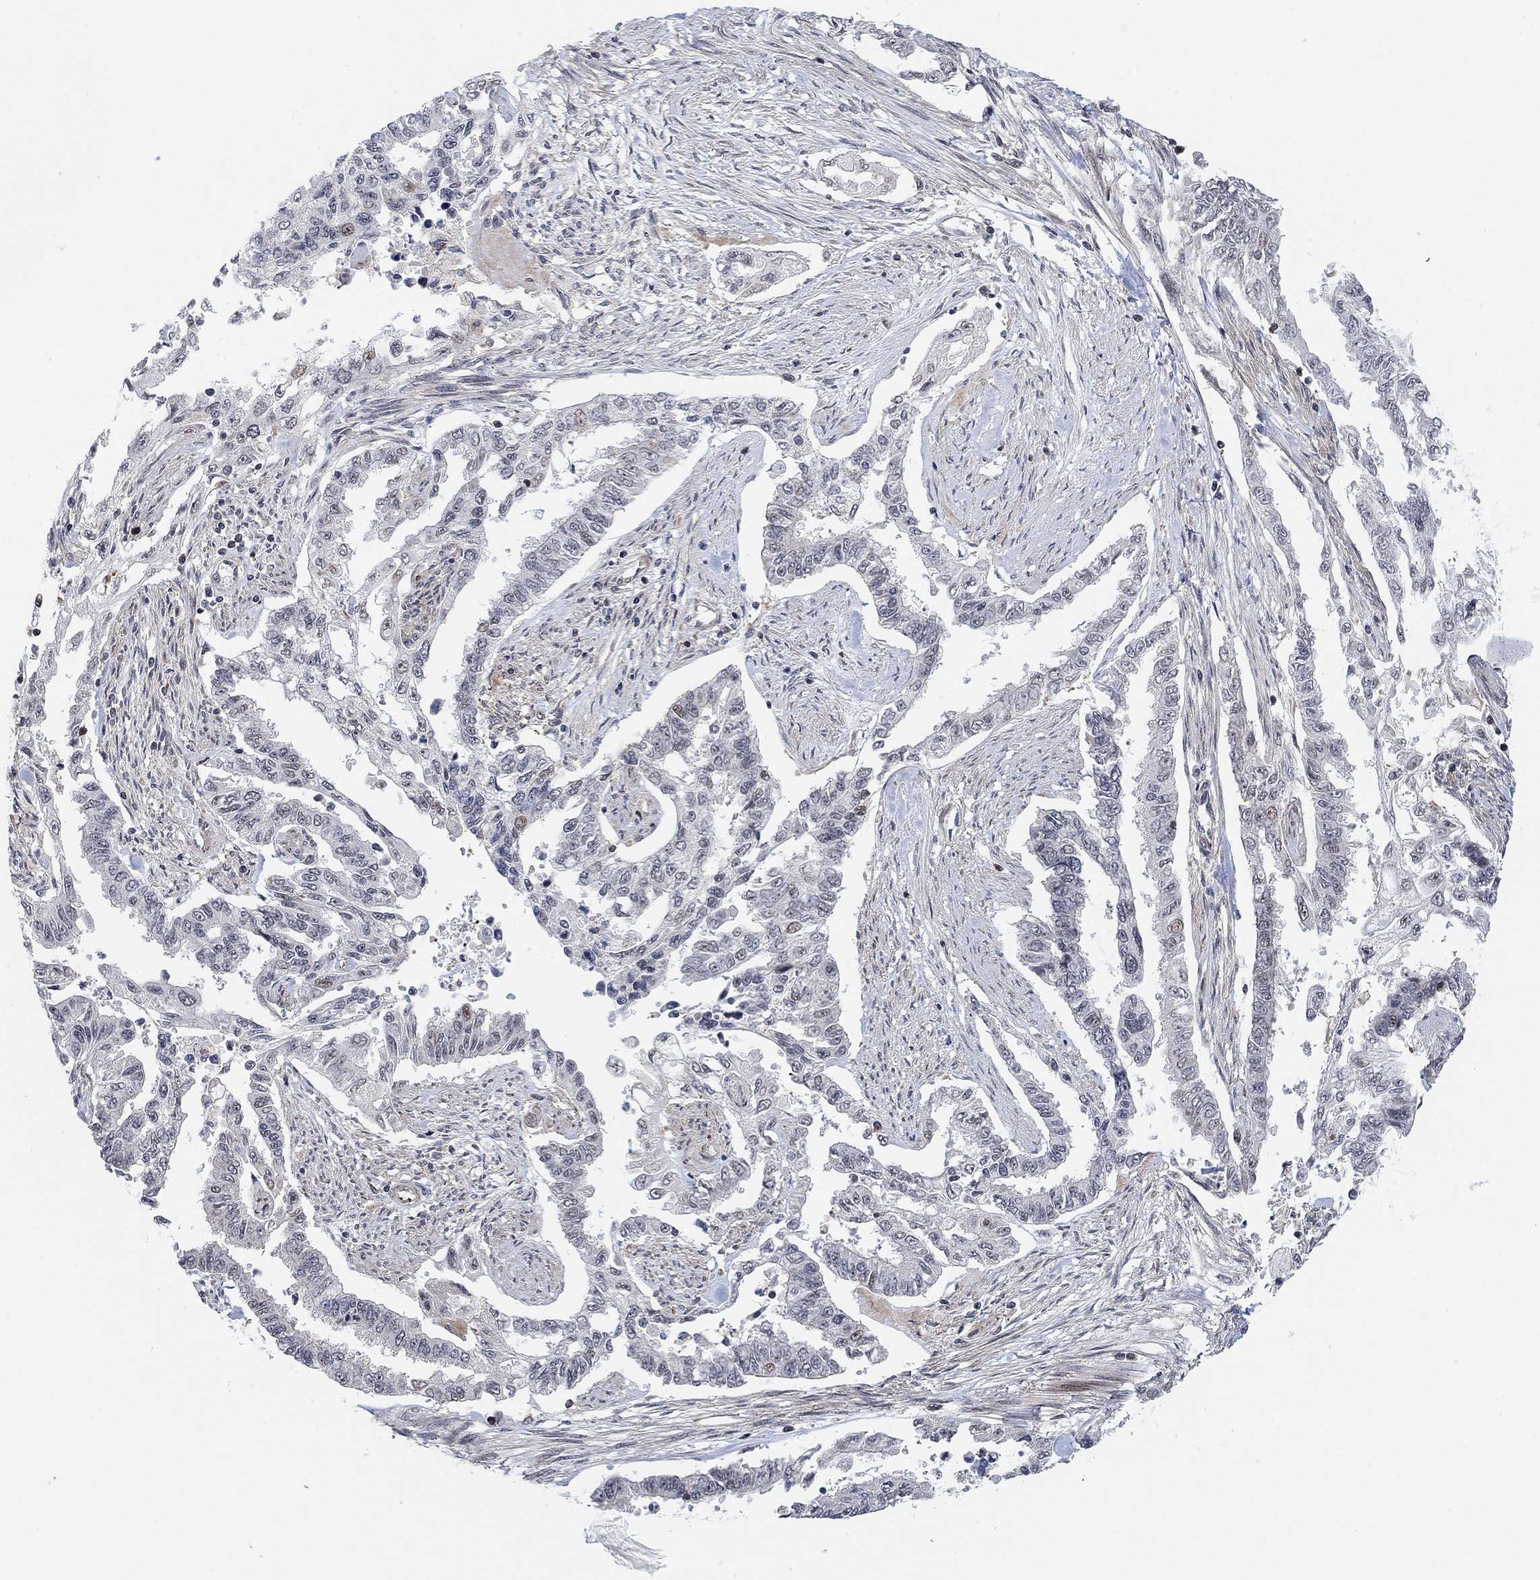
{"staining": {"intensity": "negative", "quantity": "none", "location": "none"}, "tissue": "endometrial cancer", "cell_type": "Tumor cells", "image_type": "cancer", "snomed": [{"axis": "morphology", "description": "Adenocarcinoma, NOS"}, {"axis": "topography", "description": "Uterus"}], "caption": "Immunohistochemistry (IHC) of adenocarcinoma (endometrial) exhibits no staining in tumor cells.", "gene": "PWWP2B", "patient": {"sex": "female", "age": 59}}